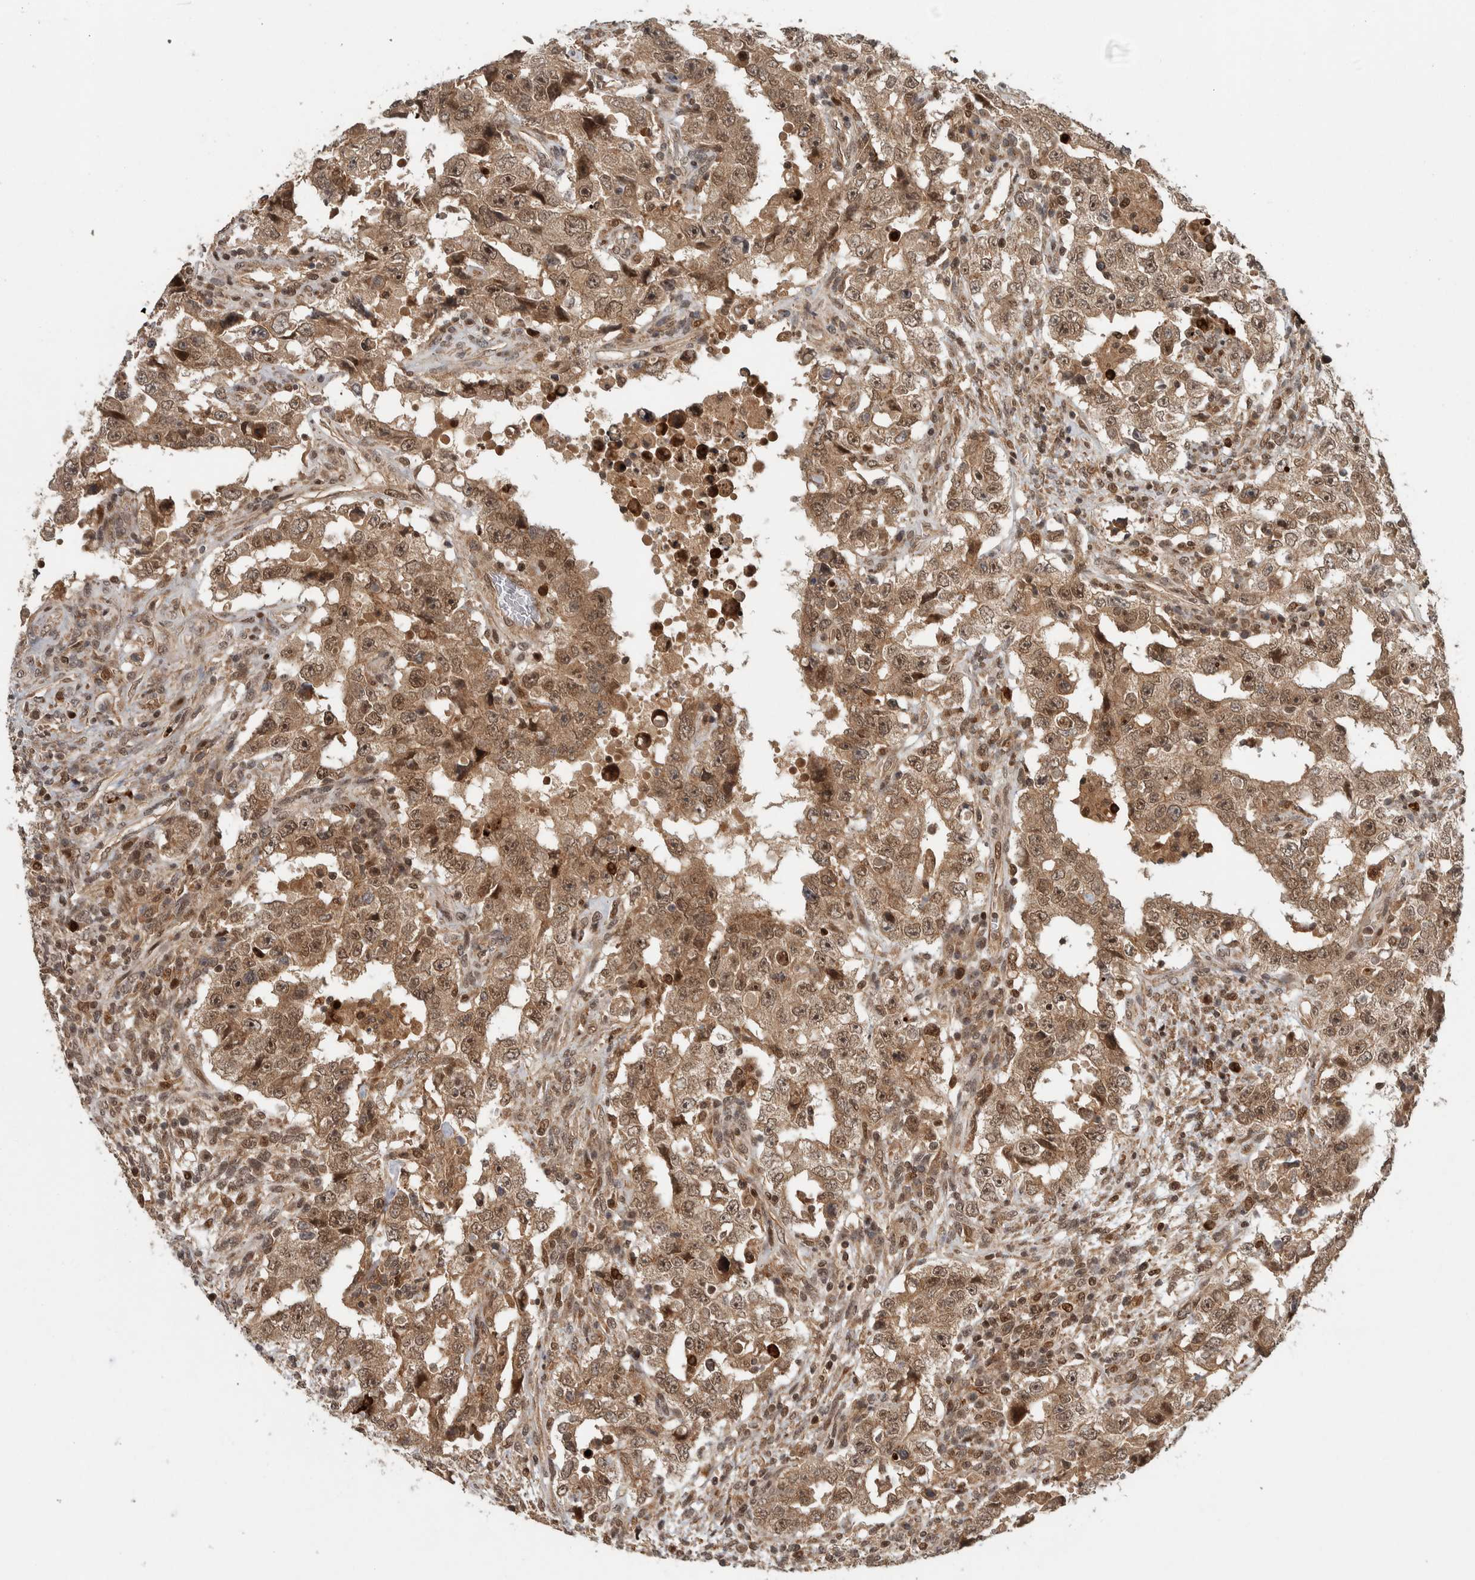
{"staining": {"intensity": "moderate", "quantity": ">75%", "location": "cytoplasmic/membranous,nuclear"}, "tissue": "testis cancer", "cell_type": "Tumor cells", "image_type": "cancer", "snomed": [{"axis": "morphology", "description": "Carcinoma, Embryonal, NOS"}, {"axis": "topography", "description": "Testis"}], "caption": "Human testis cancer (embryonal carcinoma) stained with a brown dye exhibits moderate cytoplasmic/membranous and nuclear positive expression in about >75% of tumor cells.", "gene": "RPS6KA4", "patient": {"sex": "male", "age": 26}}